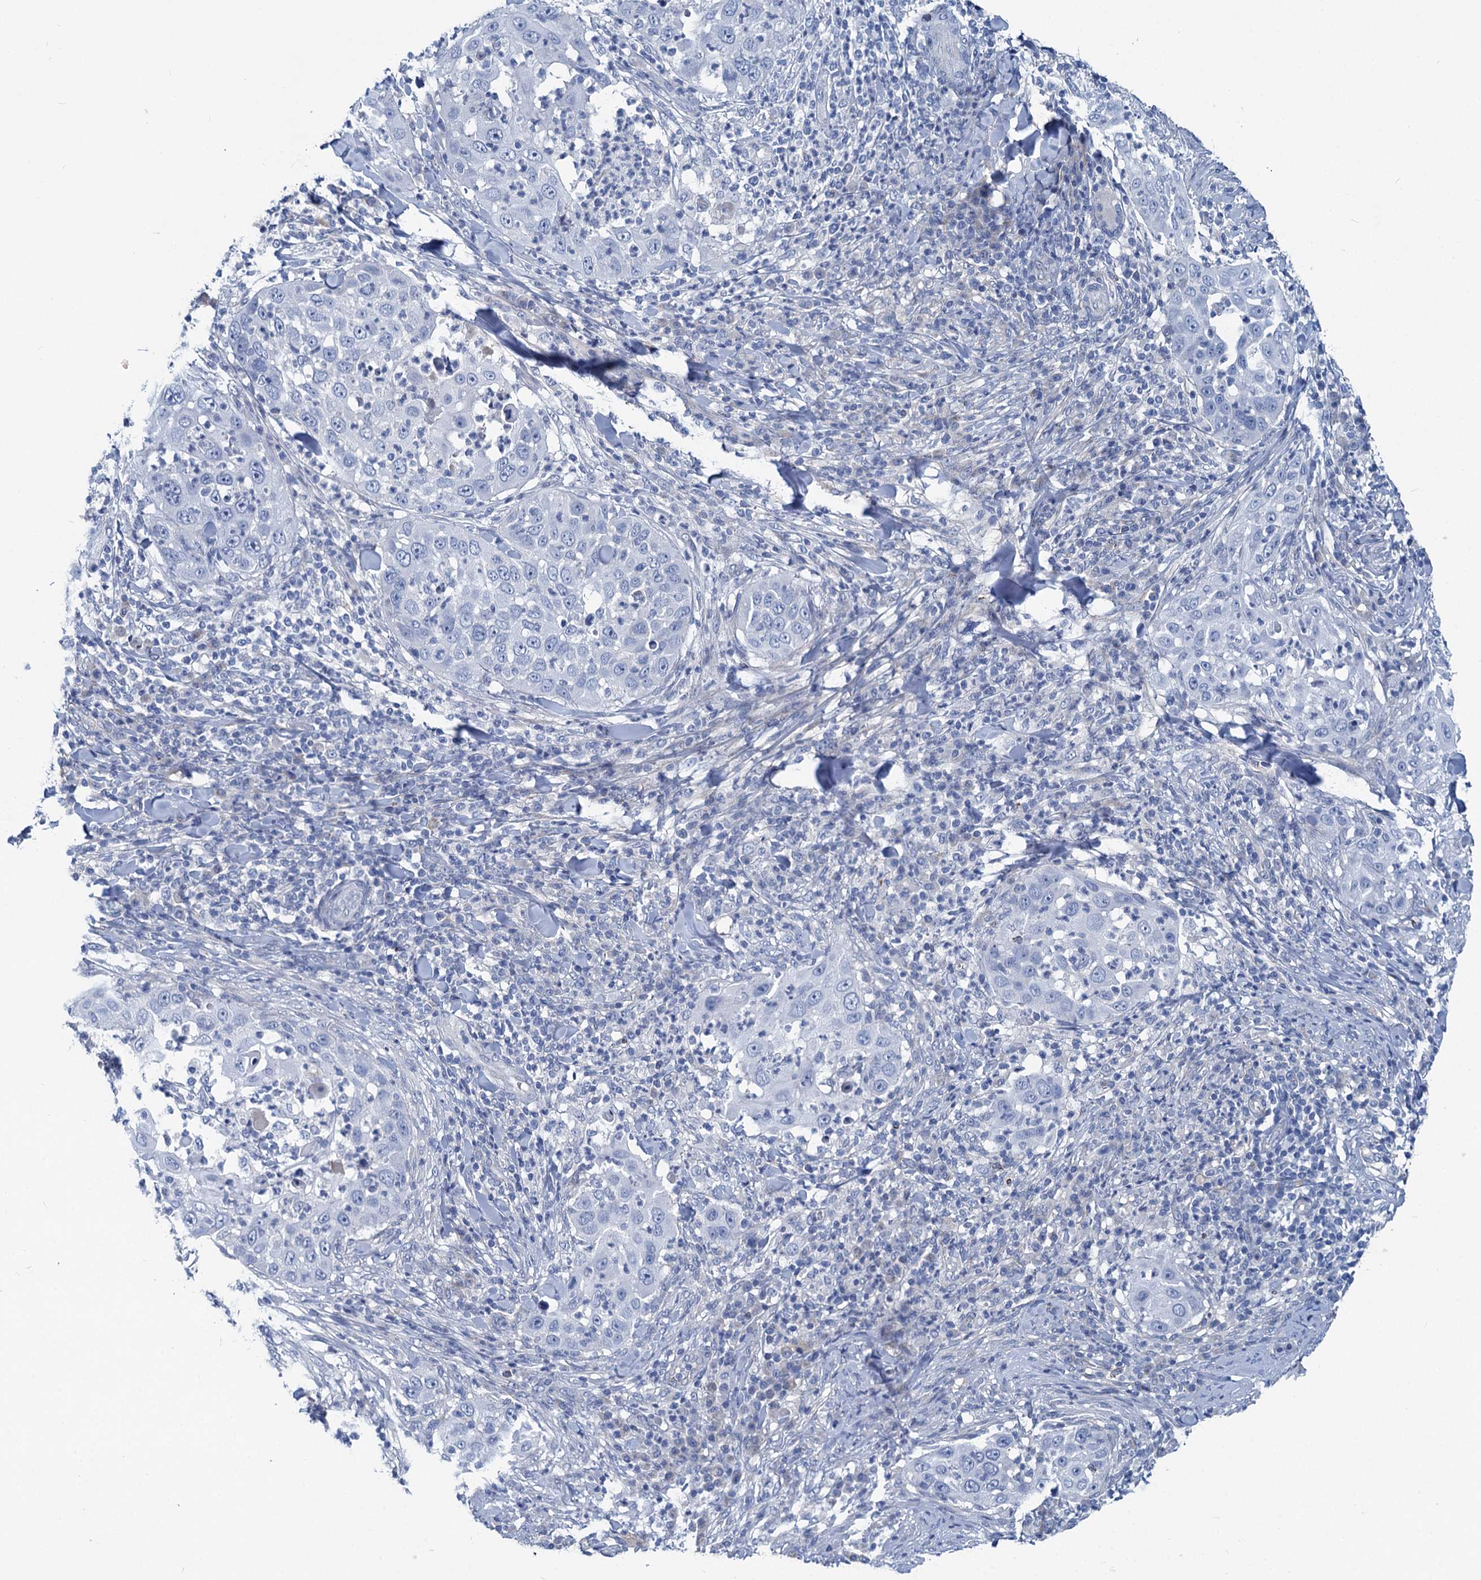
{"staining": {"intensity": "negative", "quantity": "none", "location": "none"}, "tissue": "skin cancer", "cell_type": "Tumor cells", "image_type": "cancer", "snomed": [{"axis": "morphology", "description": "Squamous cell carcinoma, NOS"}, {"axis": "topography", "description": "Skin"}], "caption": "This photomicrograph is of skin cancer (squamous cell carcinoma) stained with immunohistochemistry (IHC) to label a protein in brown with the nuclei are counter-stained blue. There is no positivity in tumor cells.", "gene": "CHDH", "patient": {"sex": "female", "age": 44}}